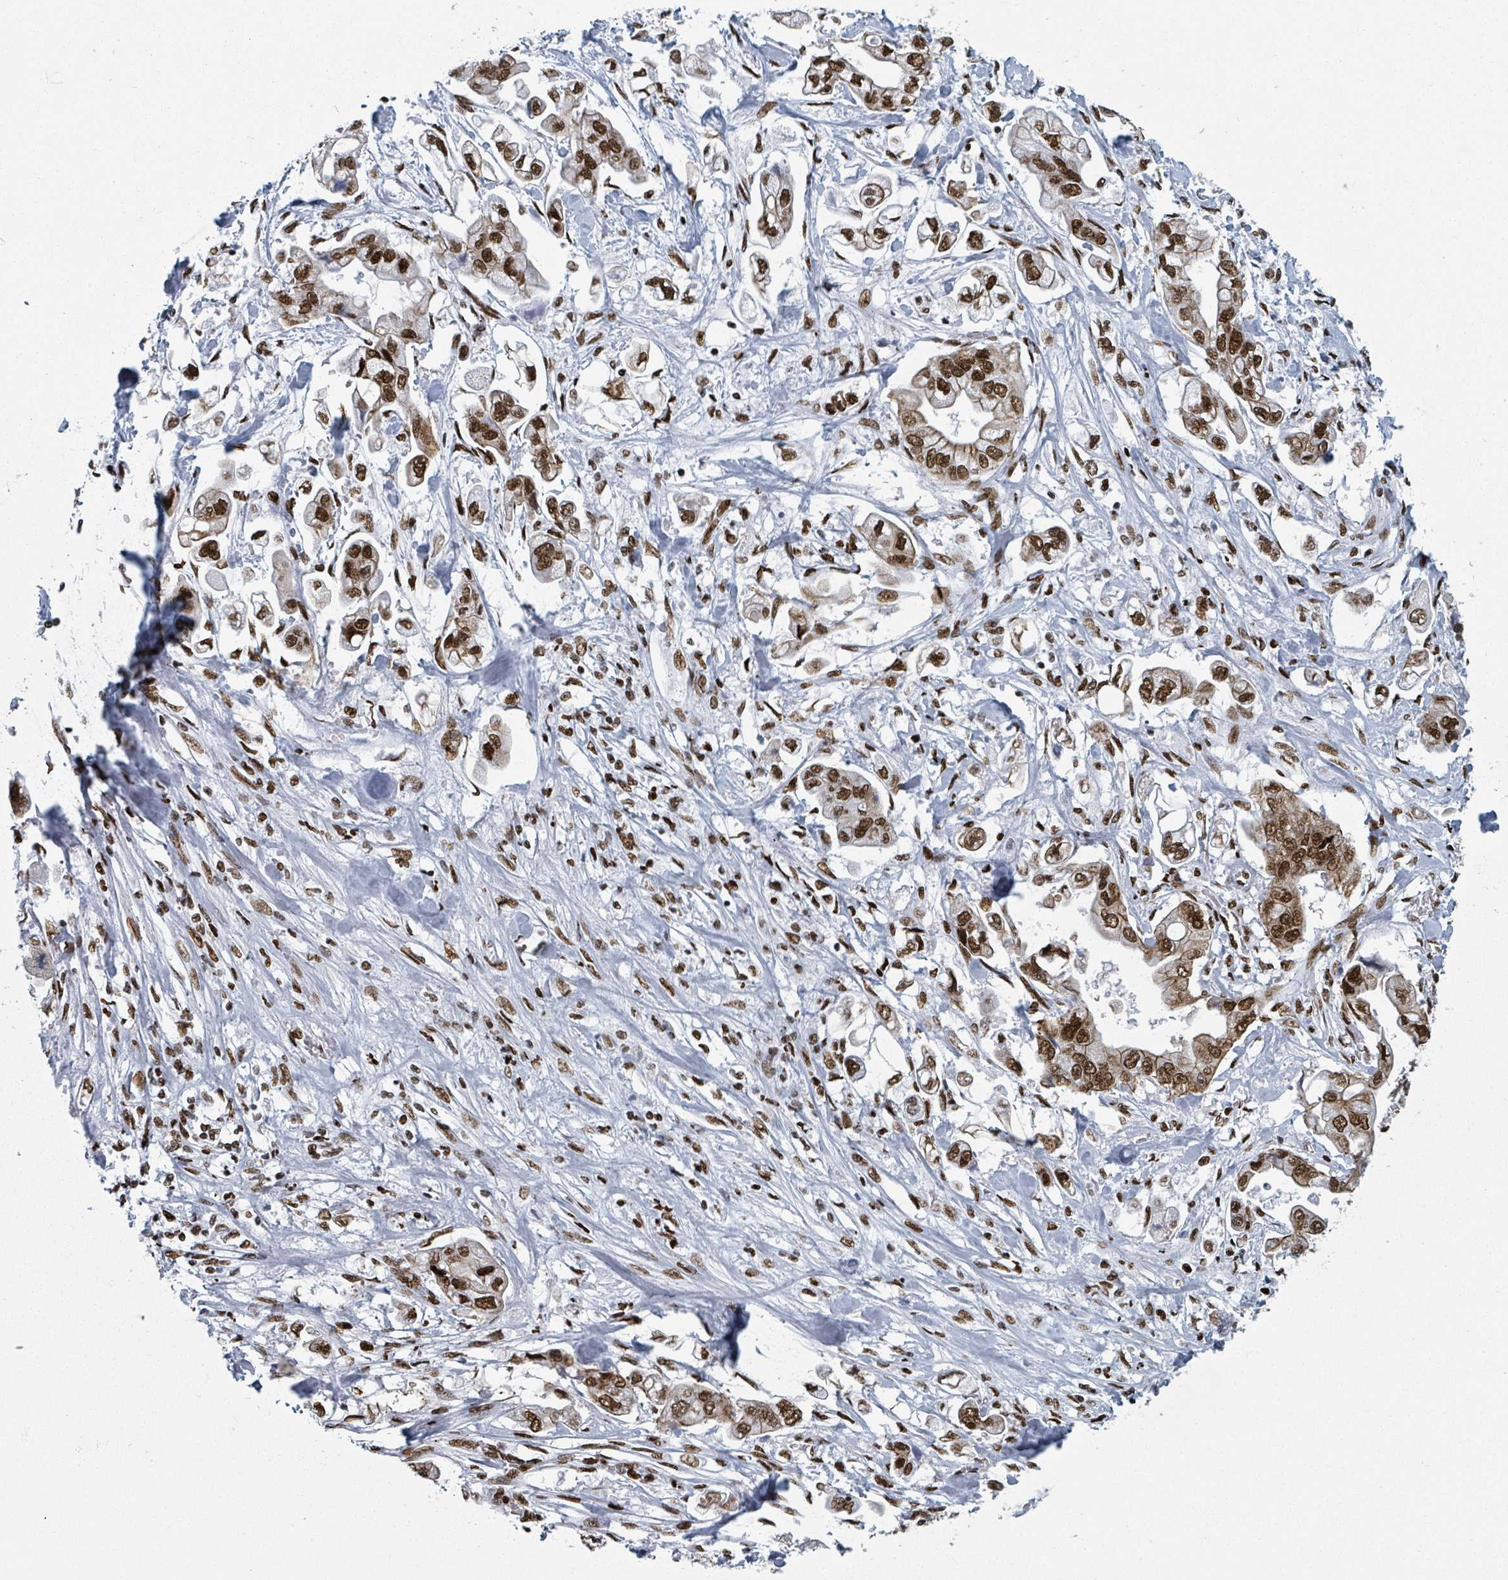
{"staining": {"intensity": "strong", "quantity": ">75%", "location": "nuclear"}, "tissue": "stomach cancer", "cell_type": "Tumor cells", "image_type": "cancer", "snomed": [{"axis": "morphology", "description": "Adenocarcinoma, NOS"}, {"axis": "topography", "description": "Stomach"}], "caption": "Immunohistochemistry (IHC) of adenocarcinoma (stomach) demonstrates high levels of strong nuclear staining in about >75% of tumor cells.", "gene": "DHX16", "patient": {"sex": "male", "age": 62}}